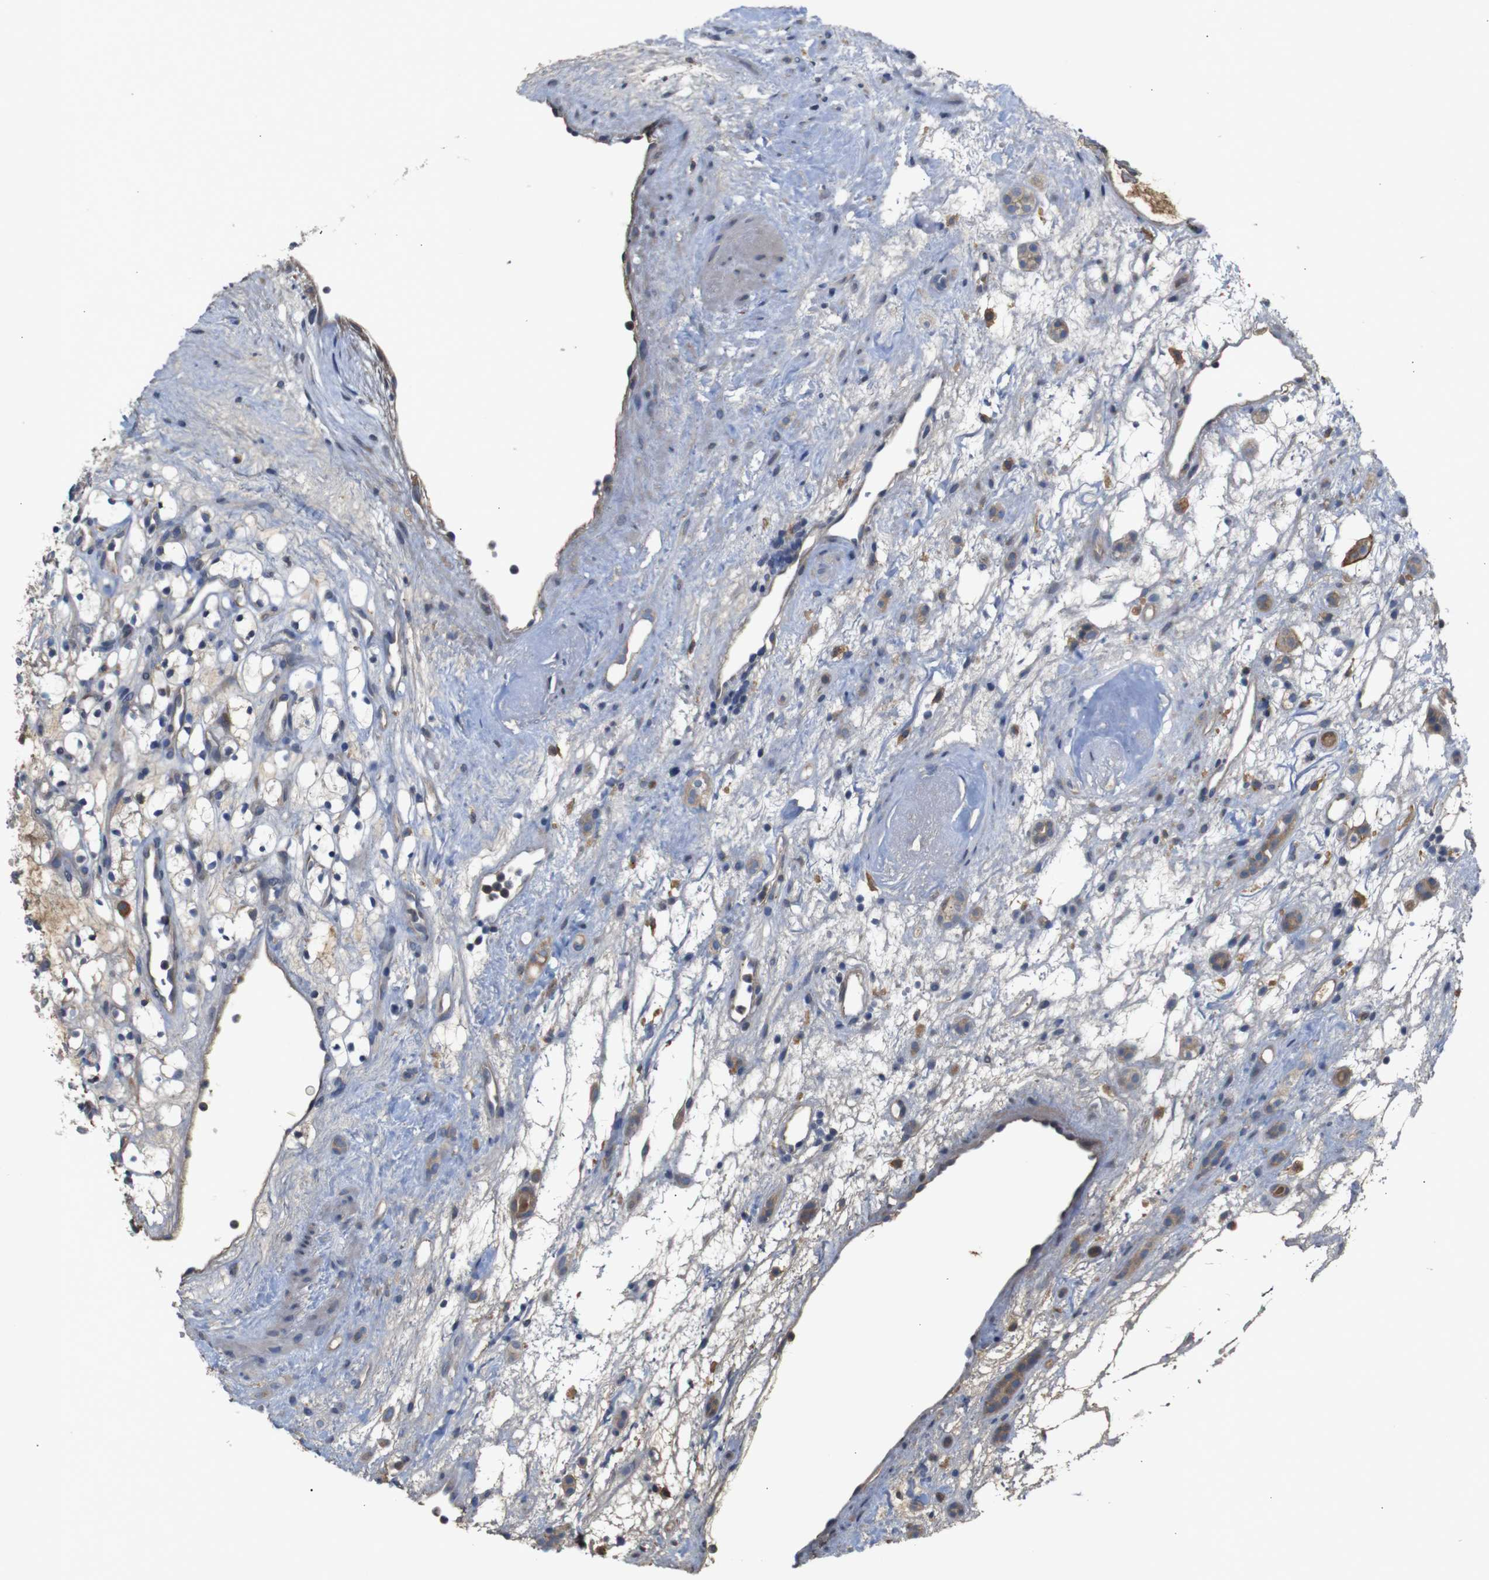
{"staining": {"intensity": "negative", "quantity": "none", "location": "none"}, "tissue": "renal cancer", "cell_type": "Tumor cells", "image_type": "cancer", "snomed": [{"axis": "morphology", "description": "Adenocarcinoma, NOS"}, {"axis": "topography", "description": "Kidney"}], "caption": "High power microscopy micrograph of an immunohistochemistry (IHC) histopathology image of adenocarcinoma (renal), revealing no significant expression in tumor cells.", "gene": "PTPN1", "patient": {"sex": "female", "age": 60}}